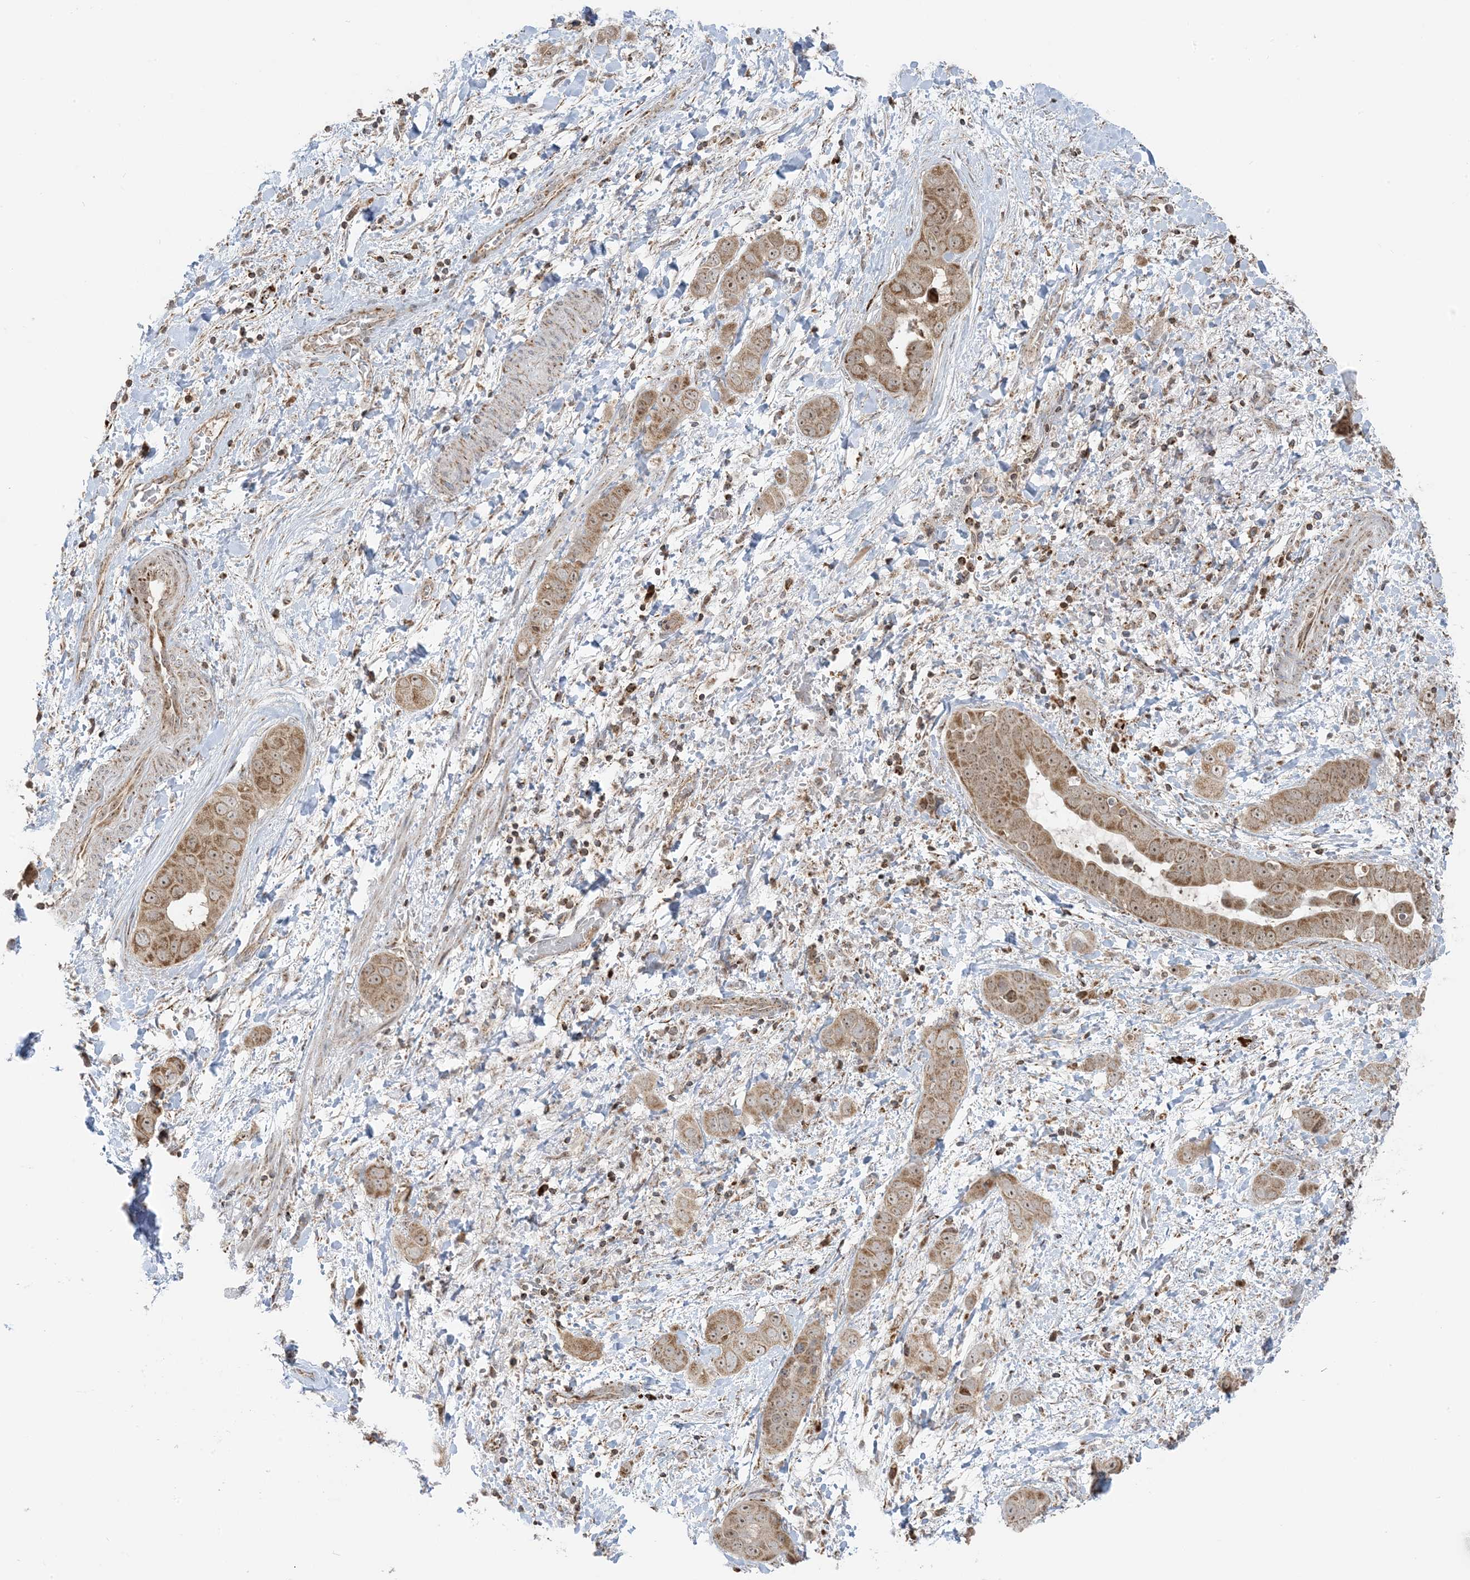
{"staining": {"intensity": "moderate", "quantity": ">75%", "location": "cytoplasmic/membranous,nuclear"}, "tissue": "liver cancer", "cell_type": "Tumor cells", "image_type": "cancer", "snomed": [{"axis": "morphology", "description": "Cholangiocarcinoma"}, {"axis": "topography", "description": "Liver"}], "caption": "Immunohistochemical staining of liver cholangiocarcinoma reveals medium levels of moderate cytoplasmic/membranous and nuclear positivity in approximately >75% of tumor cells. Nuclei are stained in blue.", "gene": "MAPKBP1", "patient": {"sex": "female", "age": 52}}